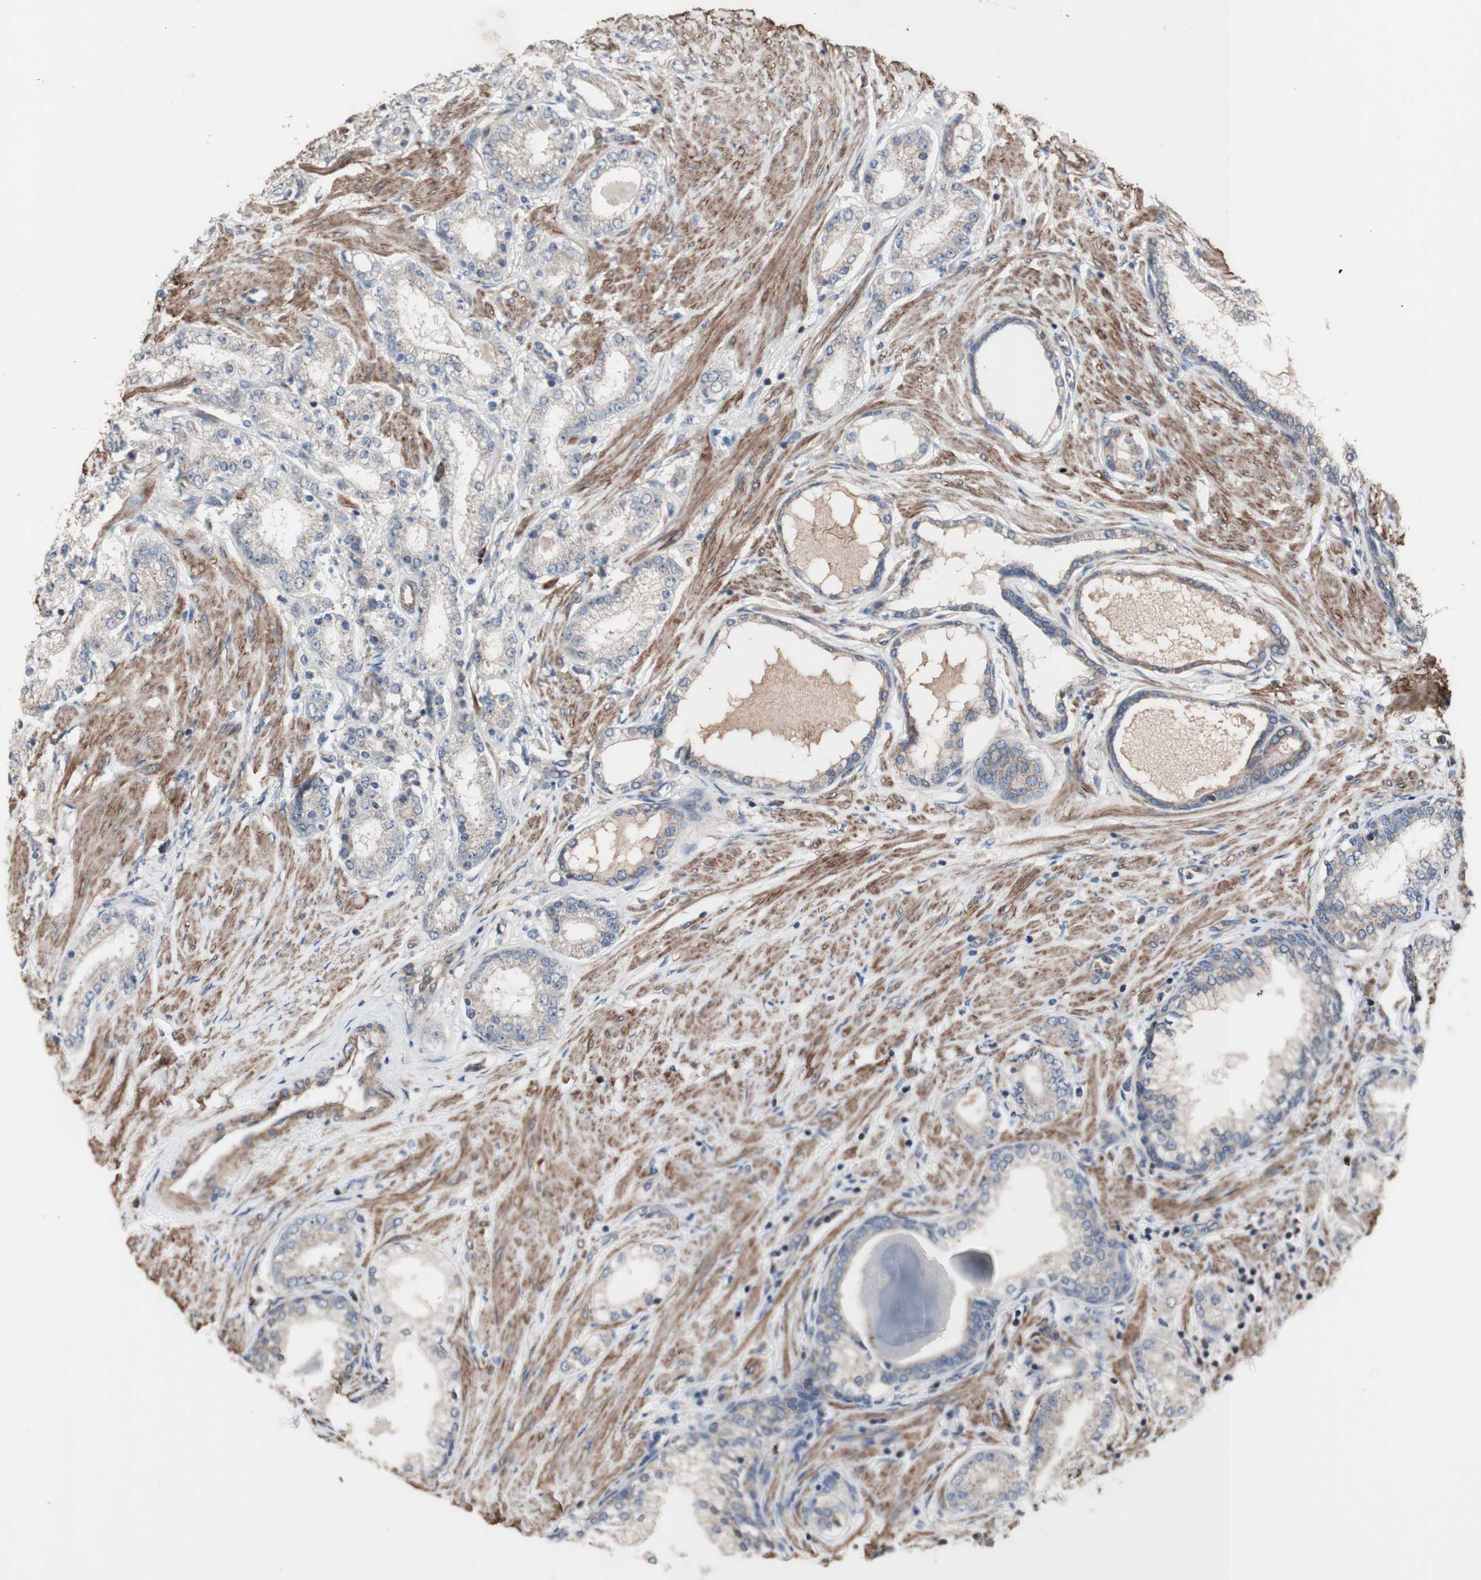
{"staining": {"intensity": "weak", "quantity": ">75%", "location": "cytoplasmic/membranous"}, "tissue": "prostate cancer", "cell_type": "Tumor cells", "image_type": "cancer", "snomed": [{"axis": "morphology", "description": "Adenocarcinoma, Low grade"}, {"axis": "topography", "description": "Prostate"}], "caption": "Low-grade adenocarcinoma (prostate) tissue demonstrates weak cytoplasmic/membranous positivity in about >75% of tumor cells (Stains: DAB (3,3'-diaminobenzidine) in brown, nuclei in blue, Microscopy: brightfield microscopy at high magnification).", "gene": "COPB1", "patient": {"sex": "male", "age": 63}}